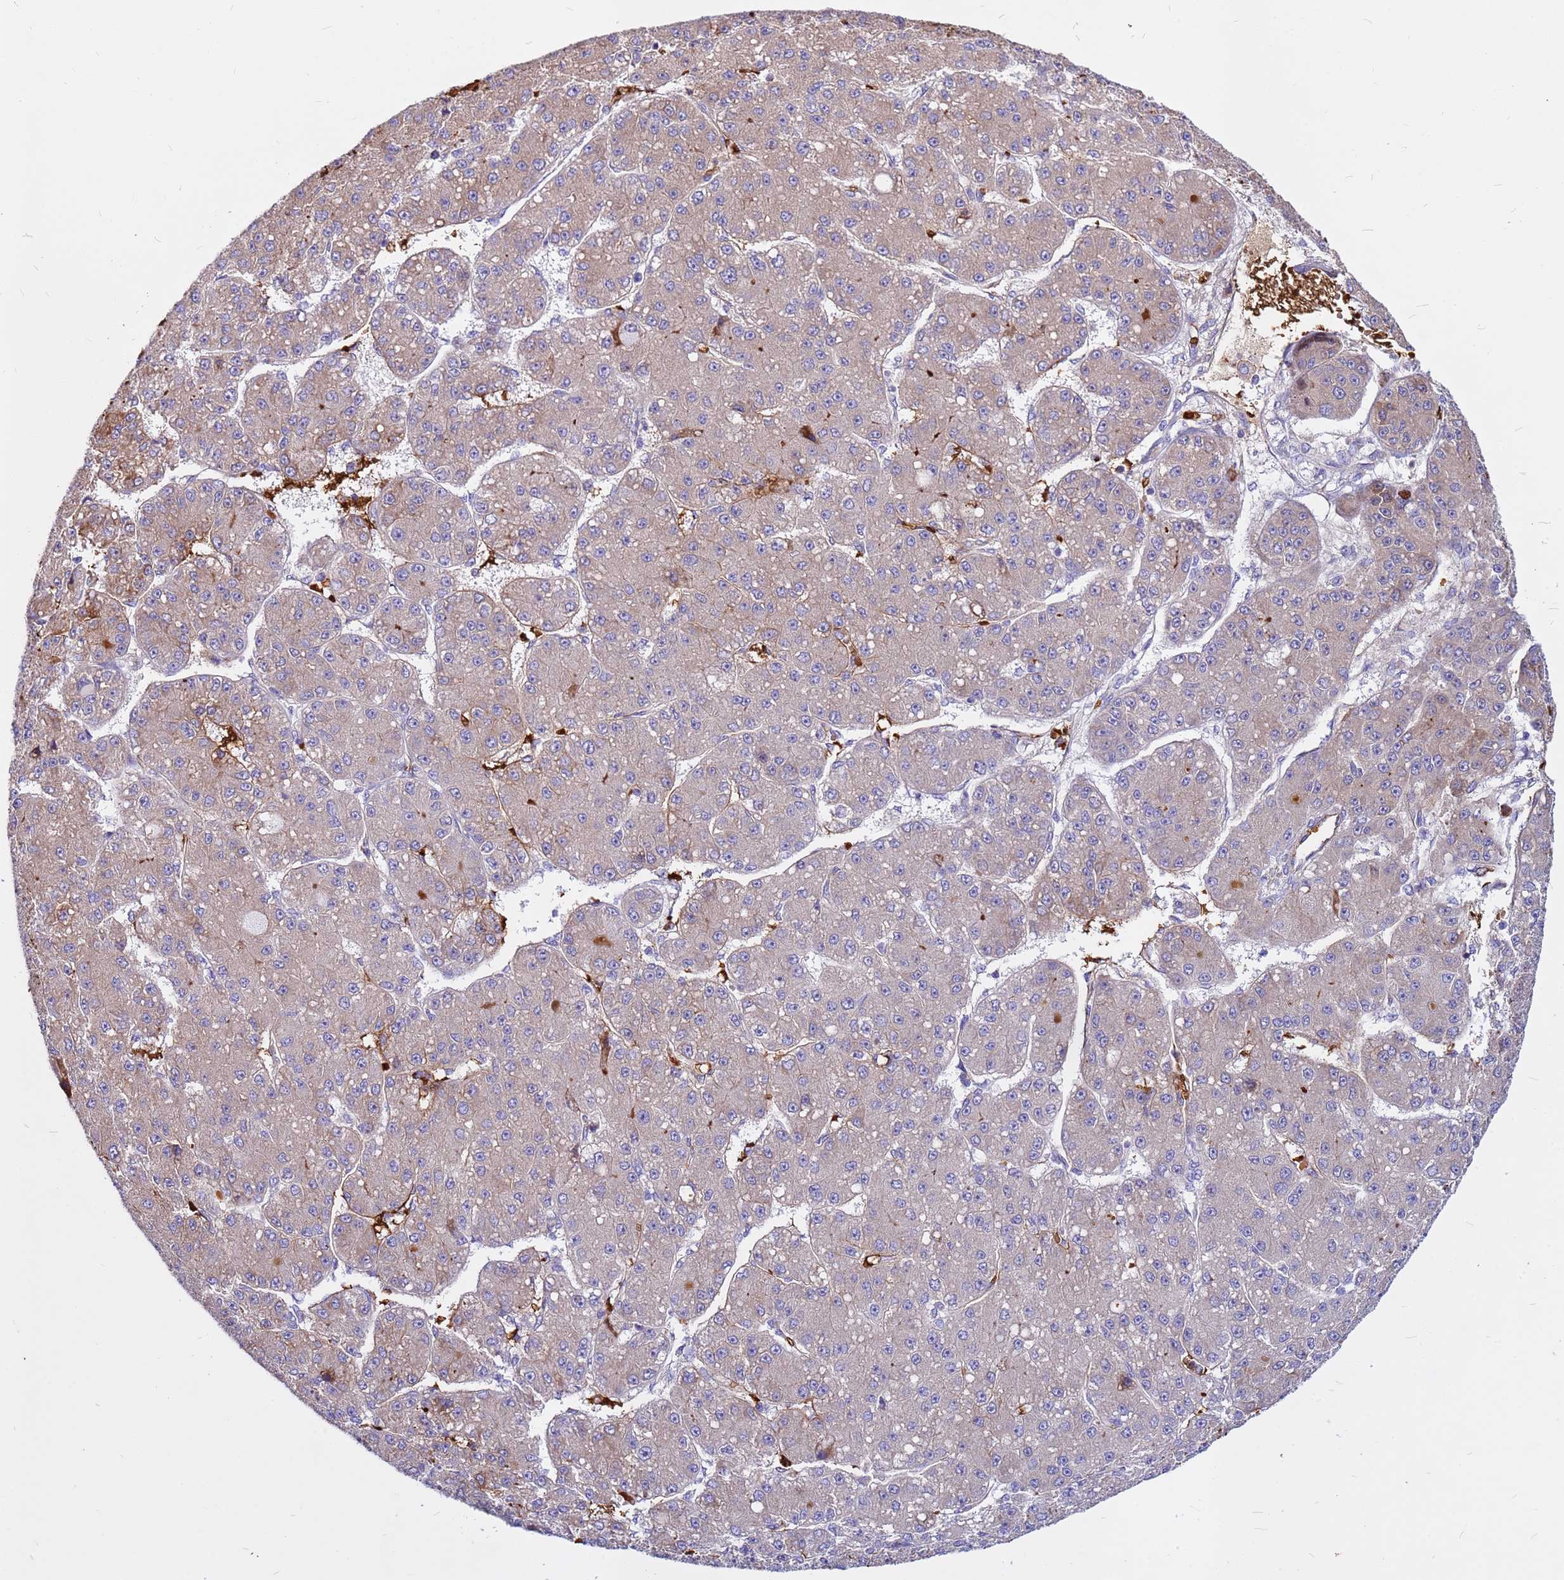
{"staining": {"intensity": "weak", "quantity": "25%-75%", "location": "cytoplasmic/membranous"}, "tissue": "liver cancer", "cell_type": "Tumor cells", "image_type": "cancer", "snomed": [{"axis": "morphology", "description": "Carcinoma, Hepatocellular, NOS"}, {"axis": "topography", "description": "Liver"}], "caption": "There is low levels of weak cytoplasmic/membranous staining in tumor cells of hepatocellular carcinoma (liver), as demonstrated by immunohistochemical staining (brown color).", "gene": "ZNF669", "patient": {"sex": "male", "age": 67}}